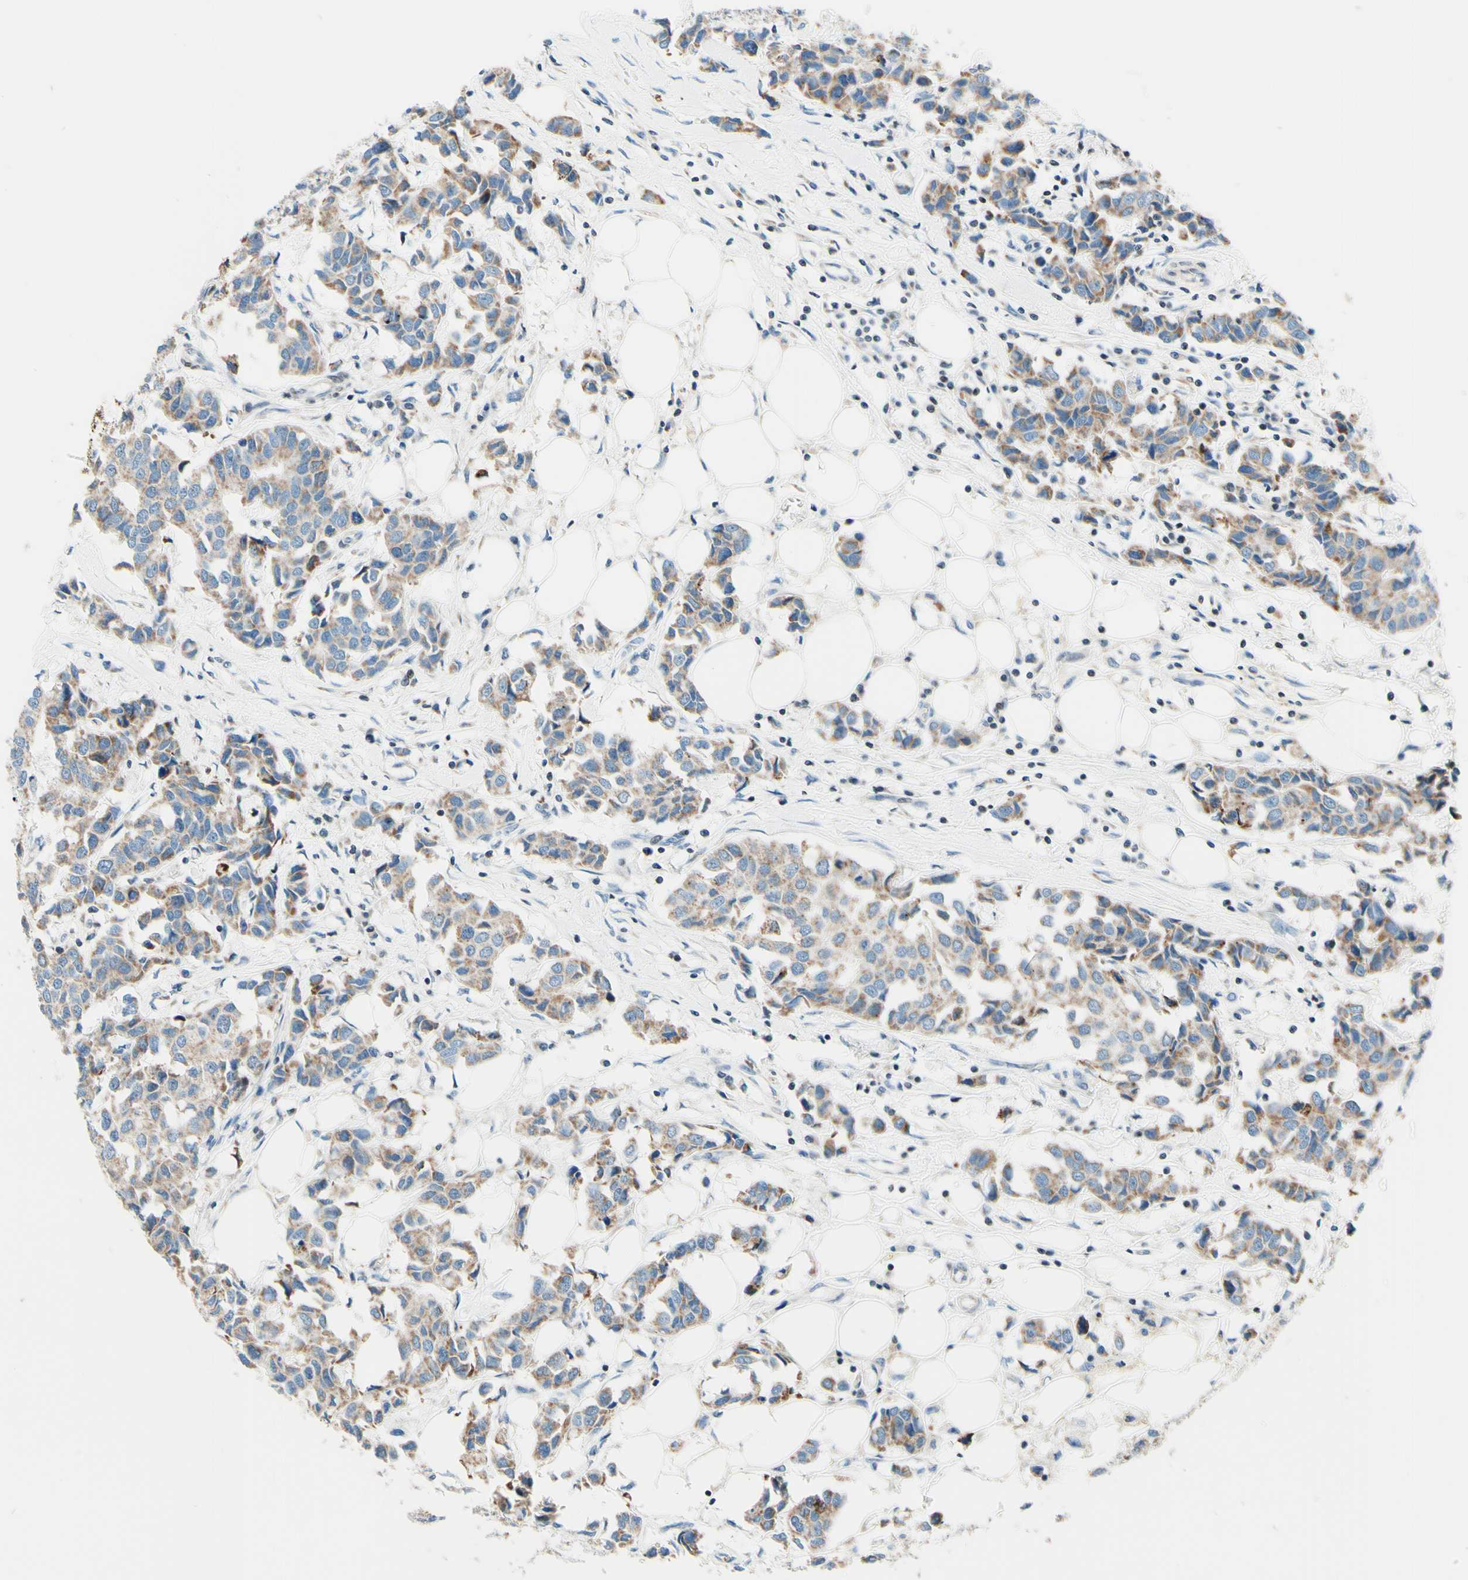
{"staining": {"intensity": "weak", "quantity": ">75%", "location": "cytoplasmic/membranous"}, "tissue": "breast cancer", "cell_type": "Tumor cells", "image_type": "cancer", "snomed": [{"axis": "morphology", "description": "Duct carcinoma"}, {"axis": "topography", "description": "Breast"}], "caption": "Intraductal carcinoma (breast) stained with a brown dye demonstrates weak cytoplasmic/membranous positive positivity in approximately >75% of tumor cells.", "gene": "CBX7", "patient": {"sex": "female", "age": 80}}